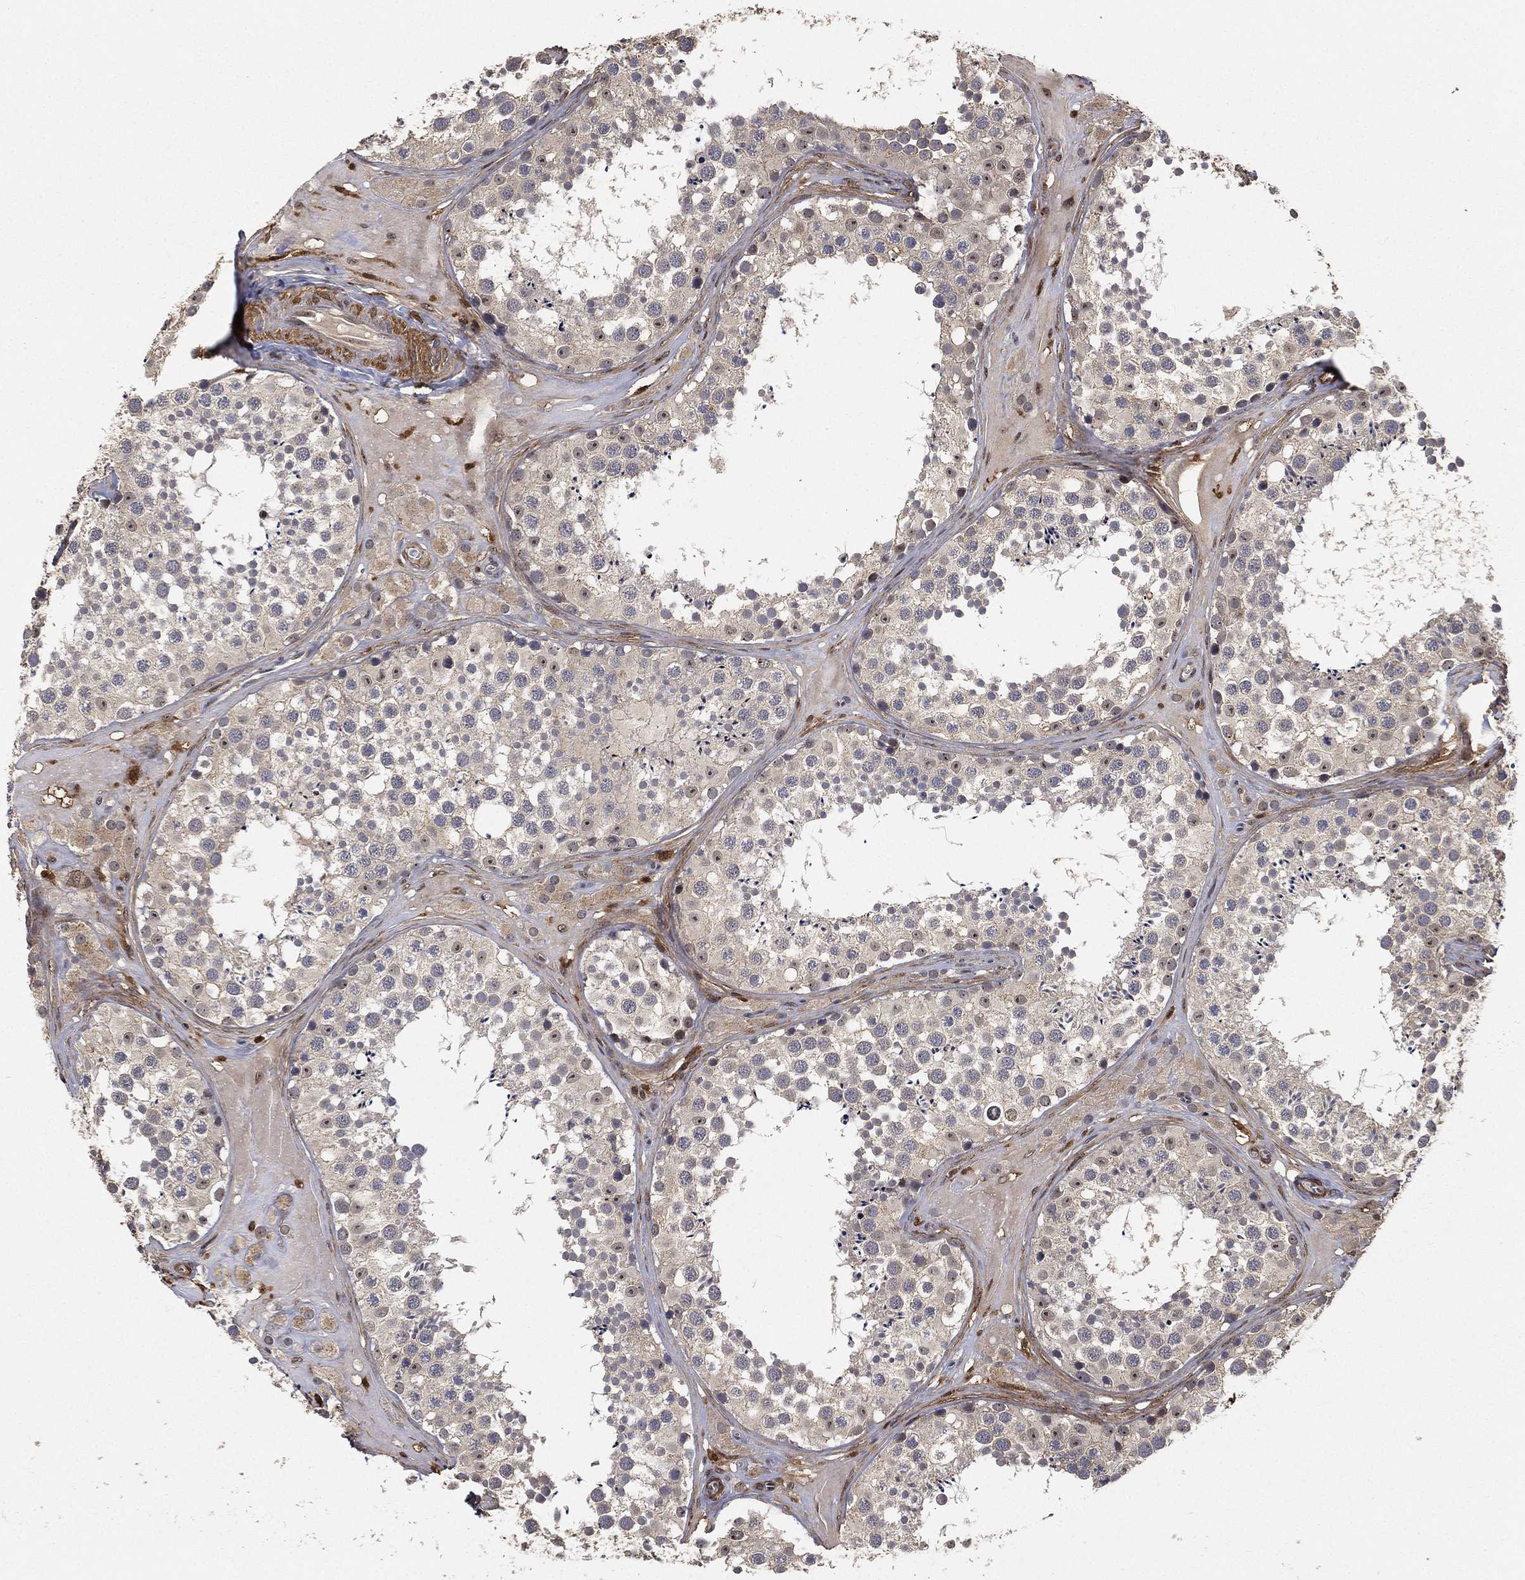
{"staining": {"intensity": "weak", "quantity": "<25%", "location": "cytoplasmic/membranous,nuclear"}, "tissue": "testis", "cell_type": "Cells in seminiferous ducts", "image_type": "normal", "snomed": [{"axis": "morphology", "description": "Normal tissue, NOS"}, {"axis": "topography", "description": "Testis"}], "caption": "A high-resolution histopathology image shows immunohistochemistry staining of benign testis, which reveals no significant expression in cells in seminiferous ducts.", "gene": "CRYL1", "patient": {"sex": "male", "age": 31}}